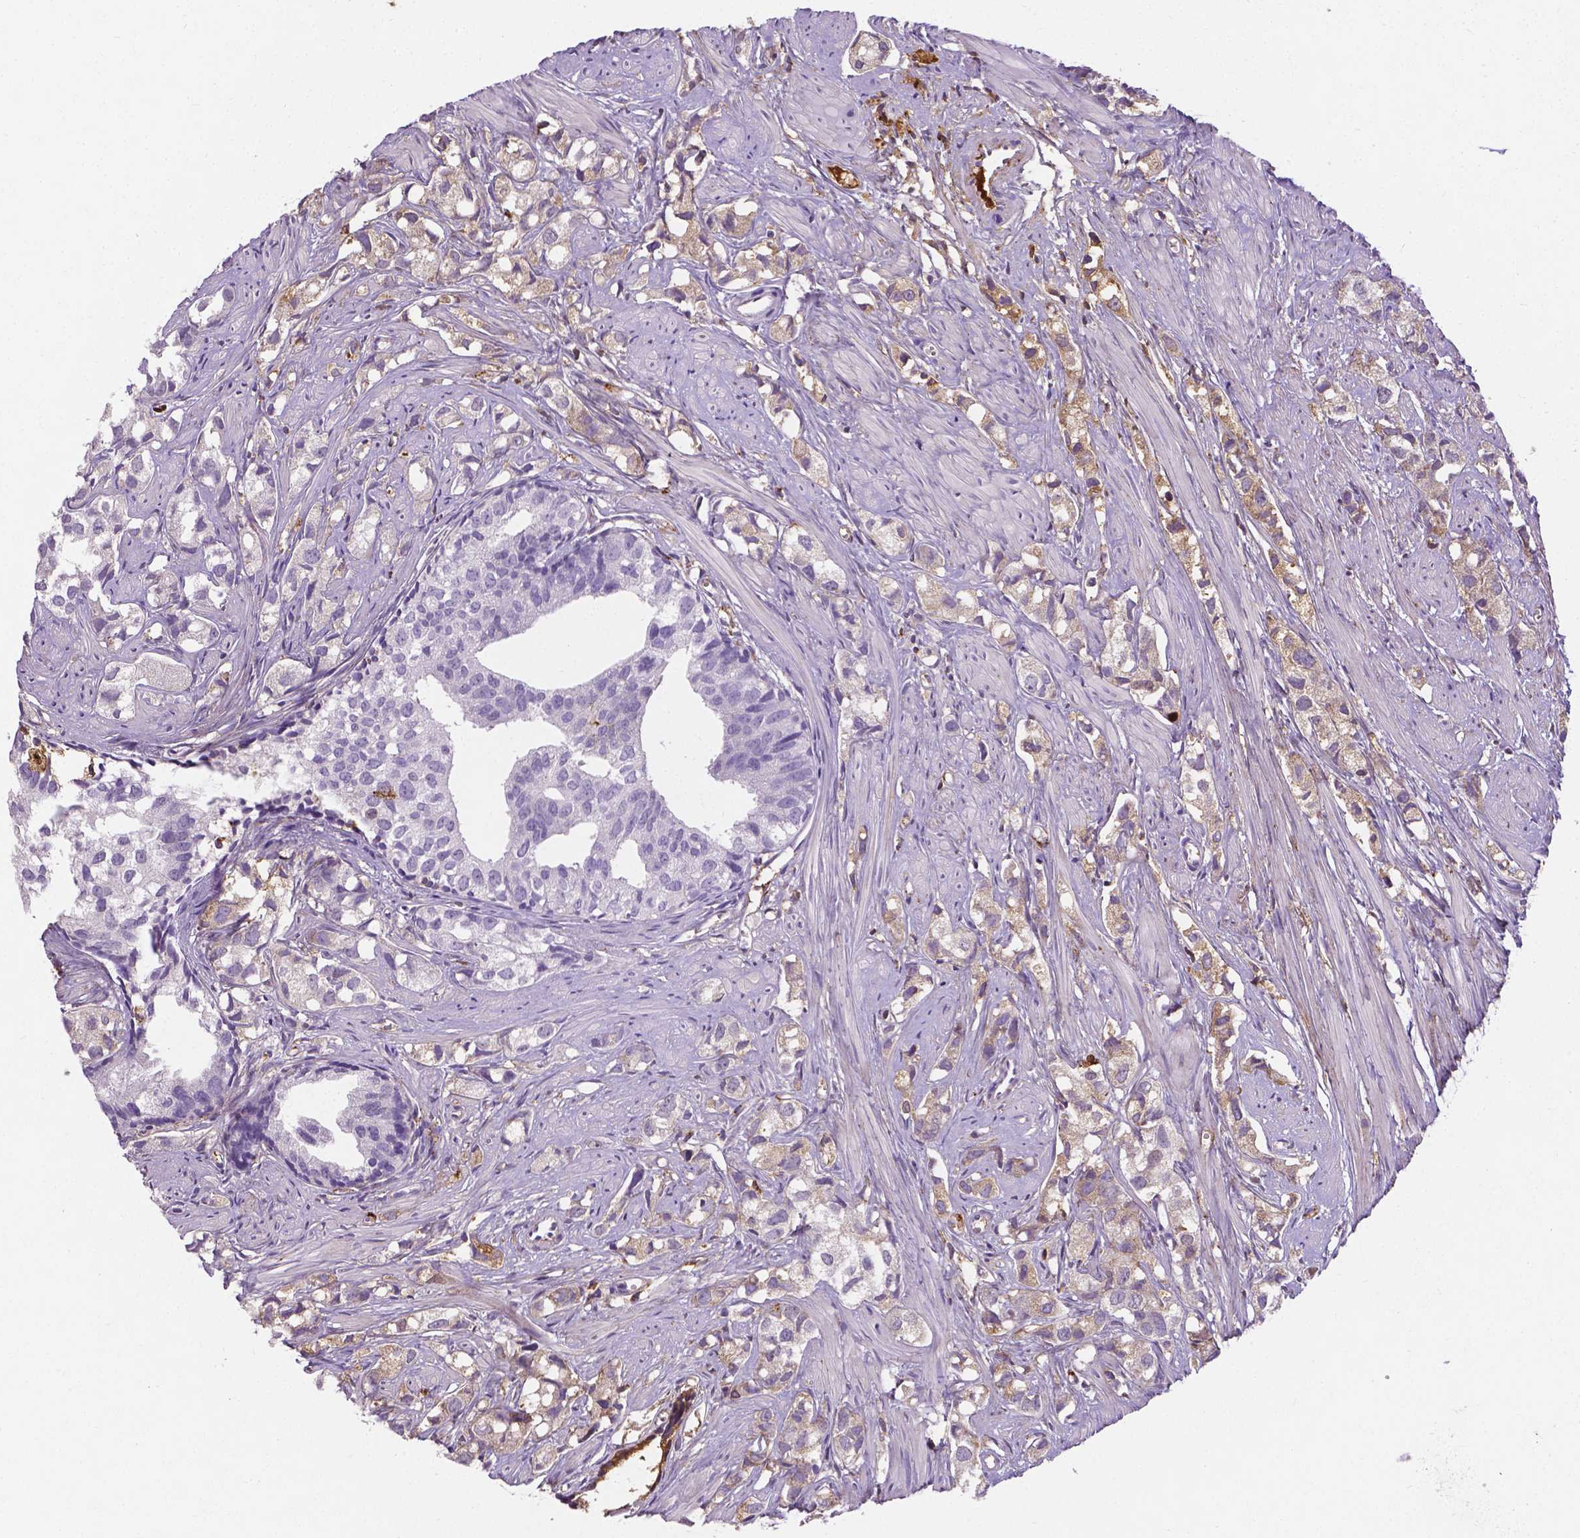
{"staining": {"intensity": "weak", "quantity": "25%-75%", "location": "cytoplasmic/membranous"}, "tissue": "prostate cancer", "cell_type": "Tumor cells", "image_type": "cancer", "snomed": [{"axis": "morphology", "description": "Adenocarcinoma, High grade"}, {"axis": "topography", "description": "Prostate"}], "caption": "Prostate cancer (high-grade adenocarcinoma) was stained to show a protein in brown. There is low levels of weak cytoplasmic/membranous staining in approximately 25%-75% of tumor cells.", "gene": "APOE", "patient": {"sex": "male", "age": 58}}